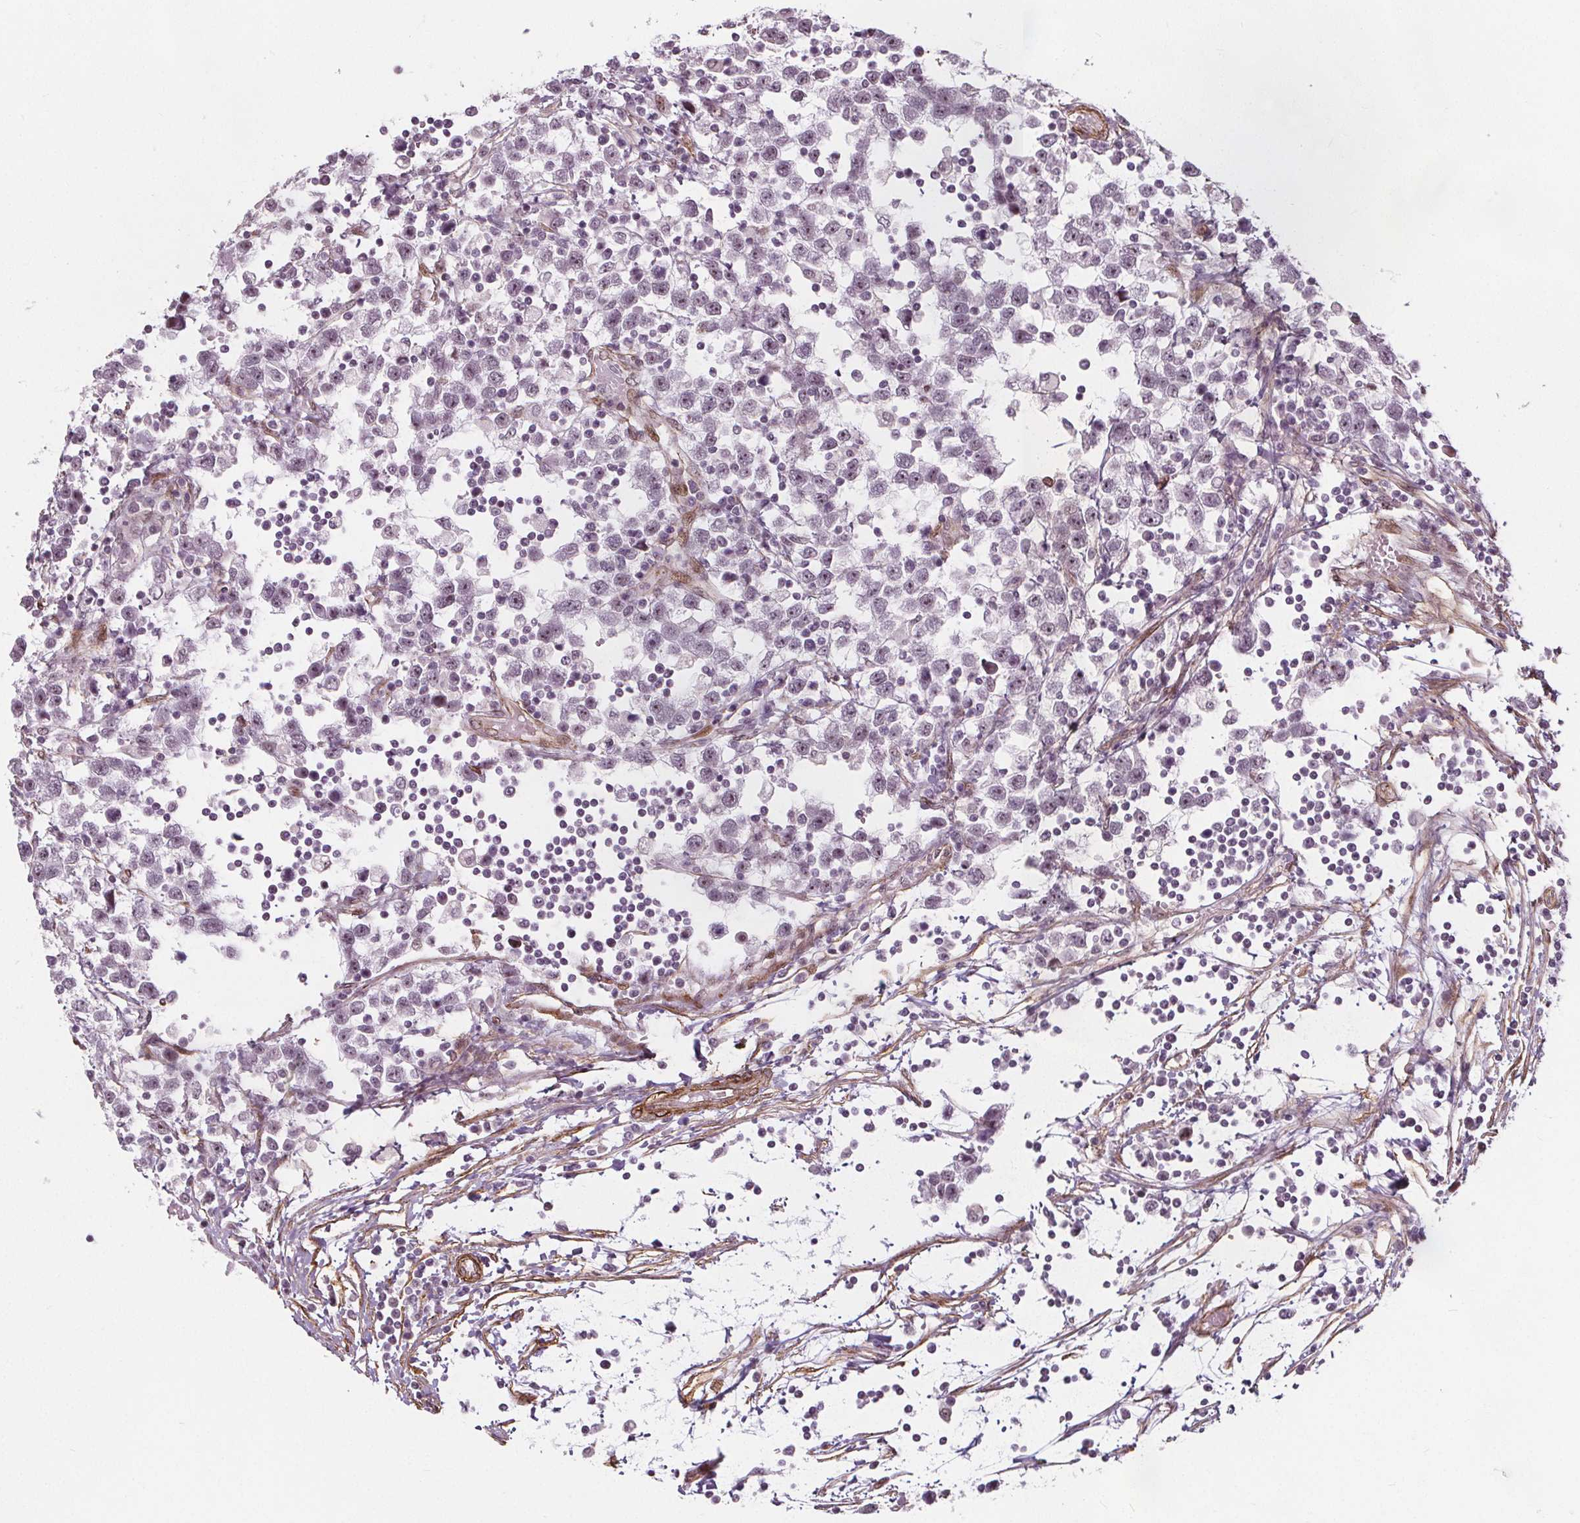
{"staining": {"intensity": "weak", "quantity": "<25%", "location": "nuclear"}, "tissue": "testis cancer", "cell_type": "Tumor cells", "image_type": "cancer", "snomed": [{"axis": "morphology", "description": "Seminoma, NOS"}, {"axis": "topography", "description": "Testis"}], "caption": "Photomicrograph shows no protein positivity in tumor cells of testis cancer (seminoma) tissue.", "gene": "HAS1", "patient": {"sex": "male", "age": 34}}